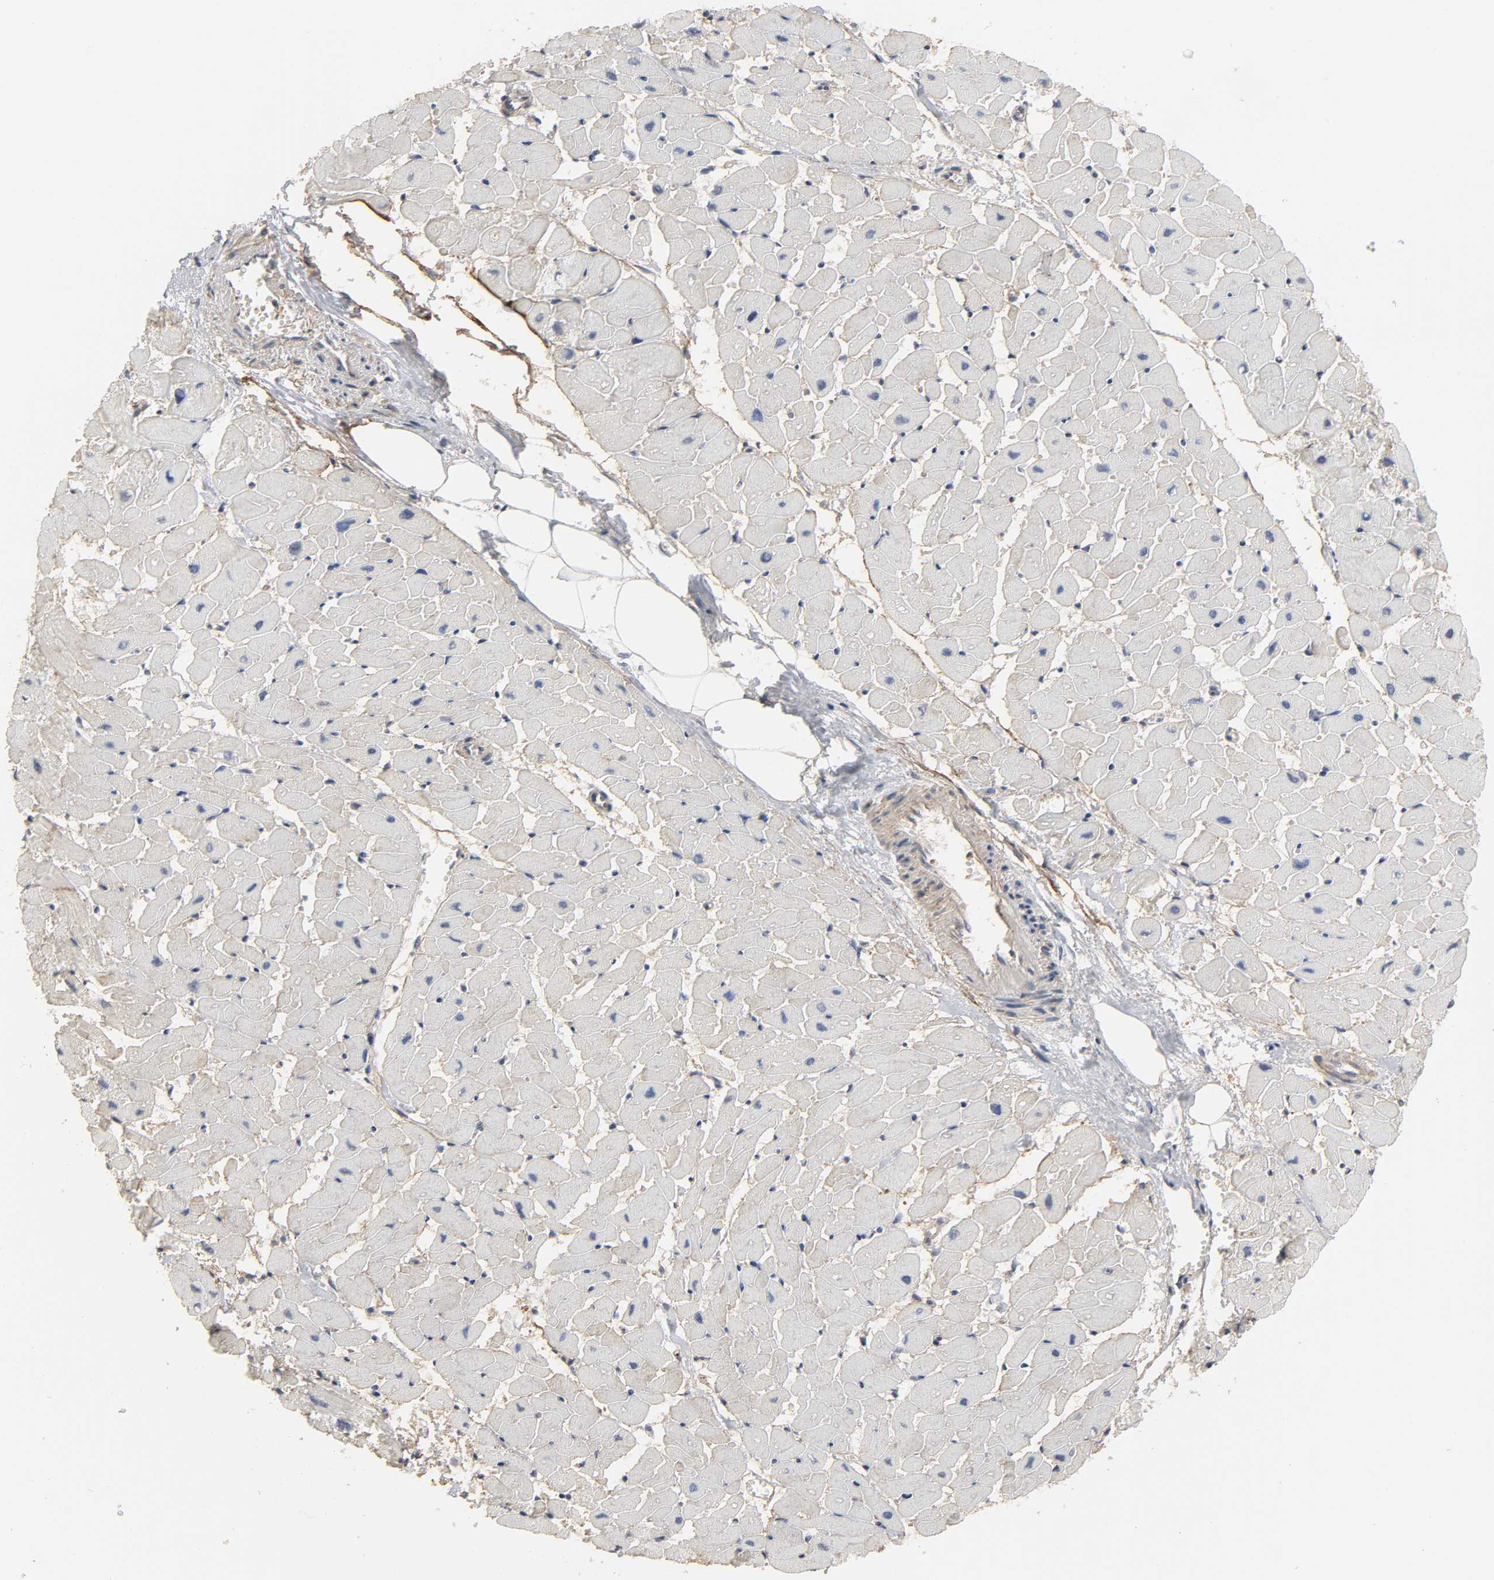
{"staining": {"intensity": "weak", "quantity": "25%-75%", "location": "cytoplasmic/membranous"}, "tissue": "heart muscle", "cell_type": "Cardiomyocytes", "image_type": "normal", "snomed": [{"axis": "morphology", "description": "Normal tissue, NOS"}, {"axis": "topography", "description": "Heart"}], "caption": "Protein expression by immunohistochemistry (IHC) shows weak cytoplasmic/membranous positivity in about 25%-75% of cardiomyocytes in benign heart muscle.", "gene": "SH3GLB1", "patient": {"sex": "female", "age": 19}}